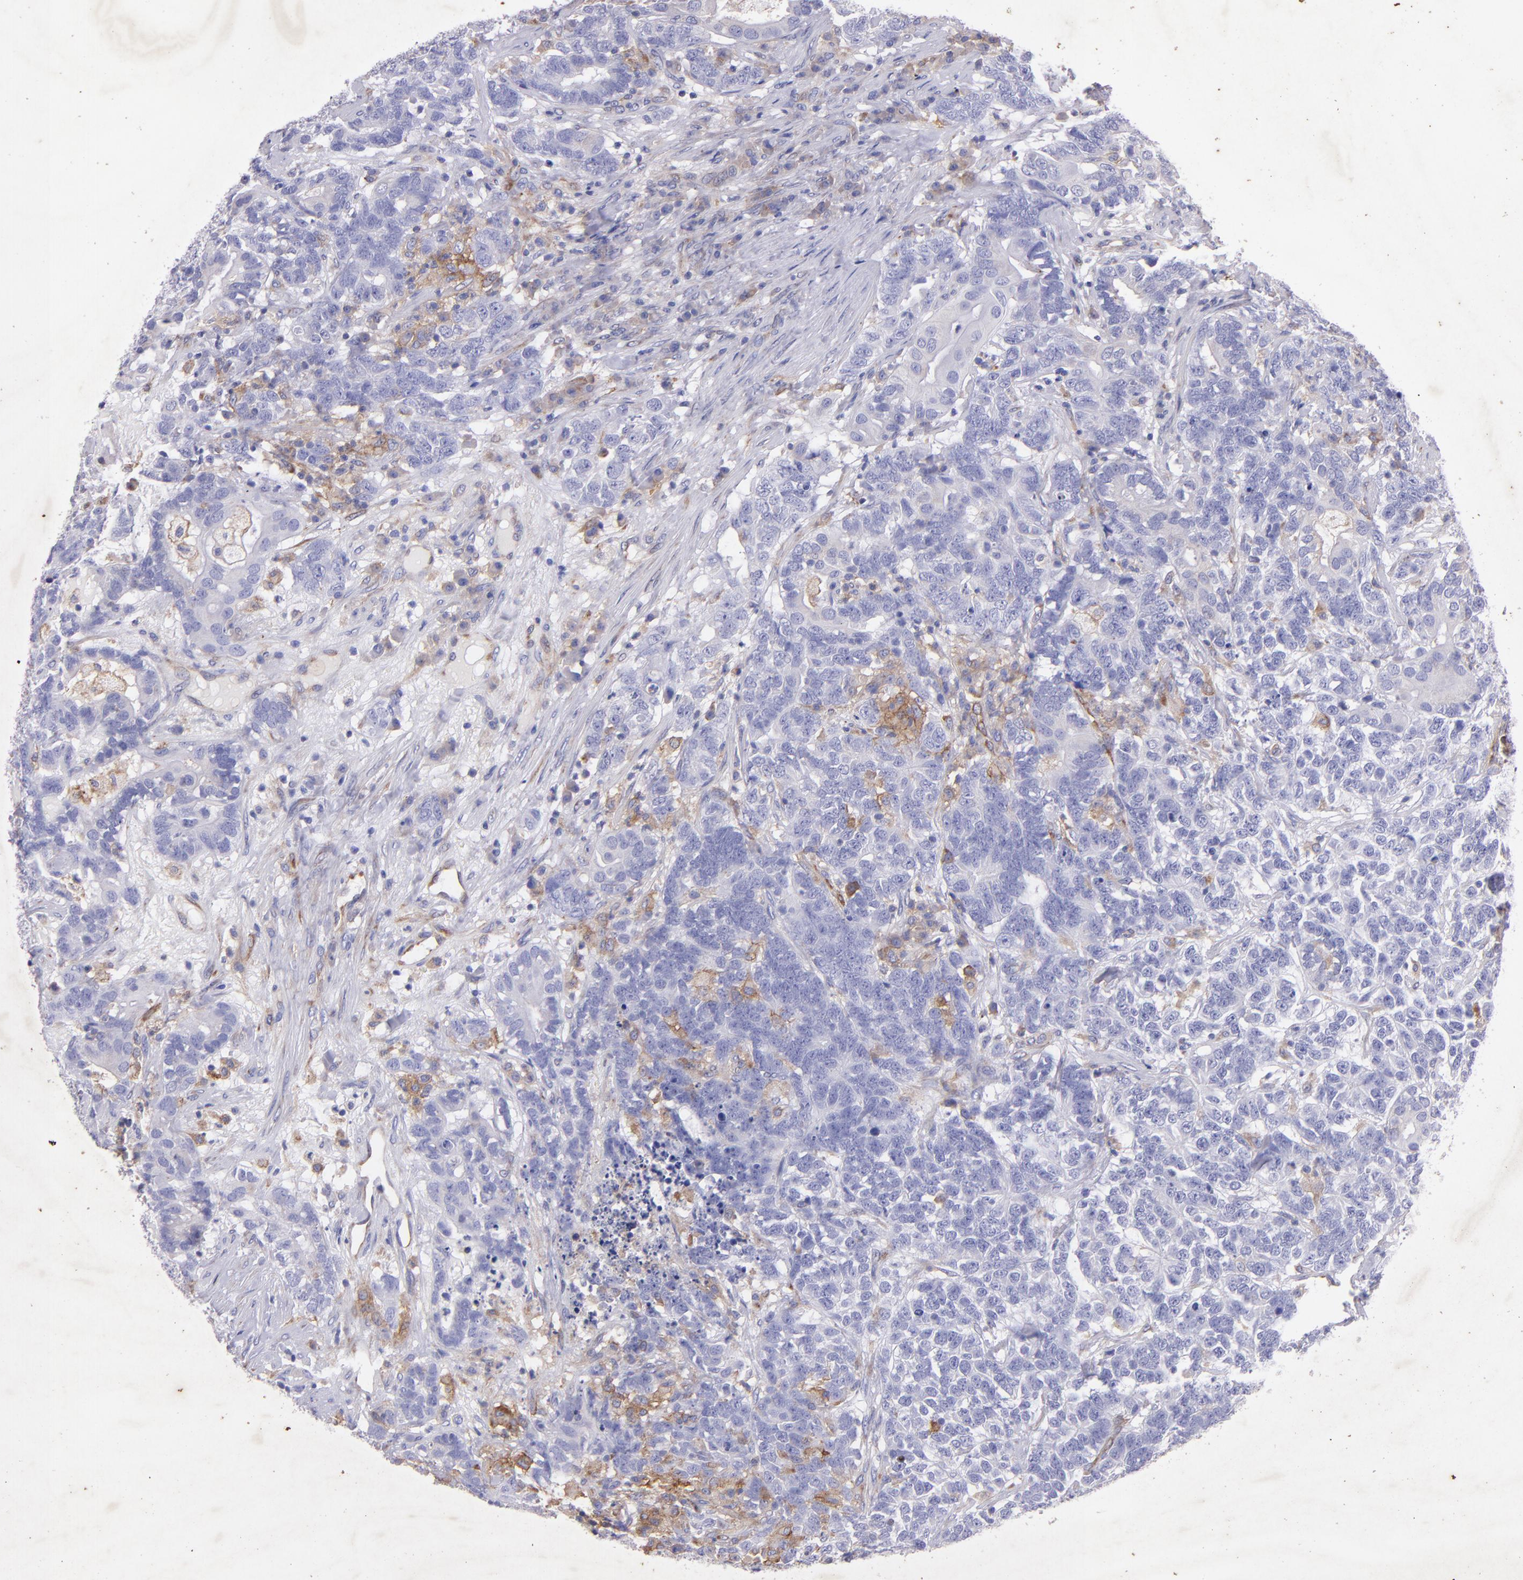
{"staining": {"intensity": "moderate", "quantity": "<25%", "location": "cytoplasmic/membranous"}, "tissue": "testis cancer", "cell_type": "Tumor cells", "image_type": "cancer", "snomed": [{"axis": "morphology", "description": "Carcinoma, Embryonal, NOS"}, {"axis": "topography", "description": "Testis"}], "caption": "A brown stain highlights moderate cytoplasmic/membranous staining of a protein in human embryonal carcinoma (testis) tumor cells.", "gene": "RET", "patient": {"sex": "male", "age": 26}}